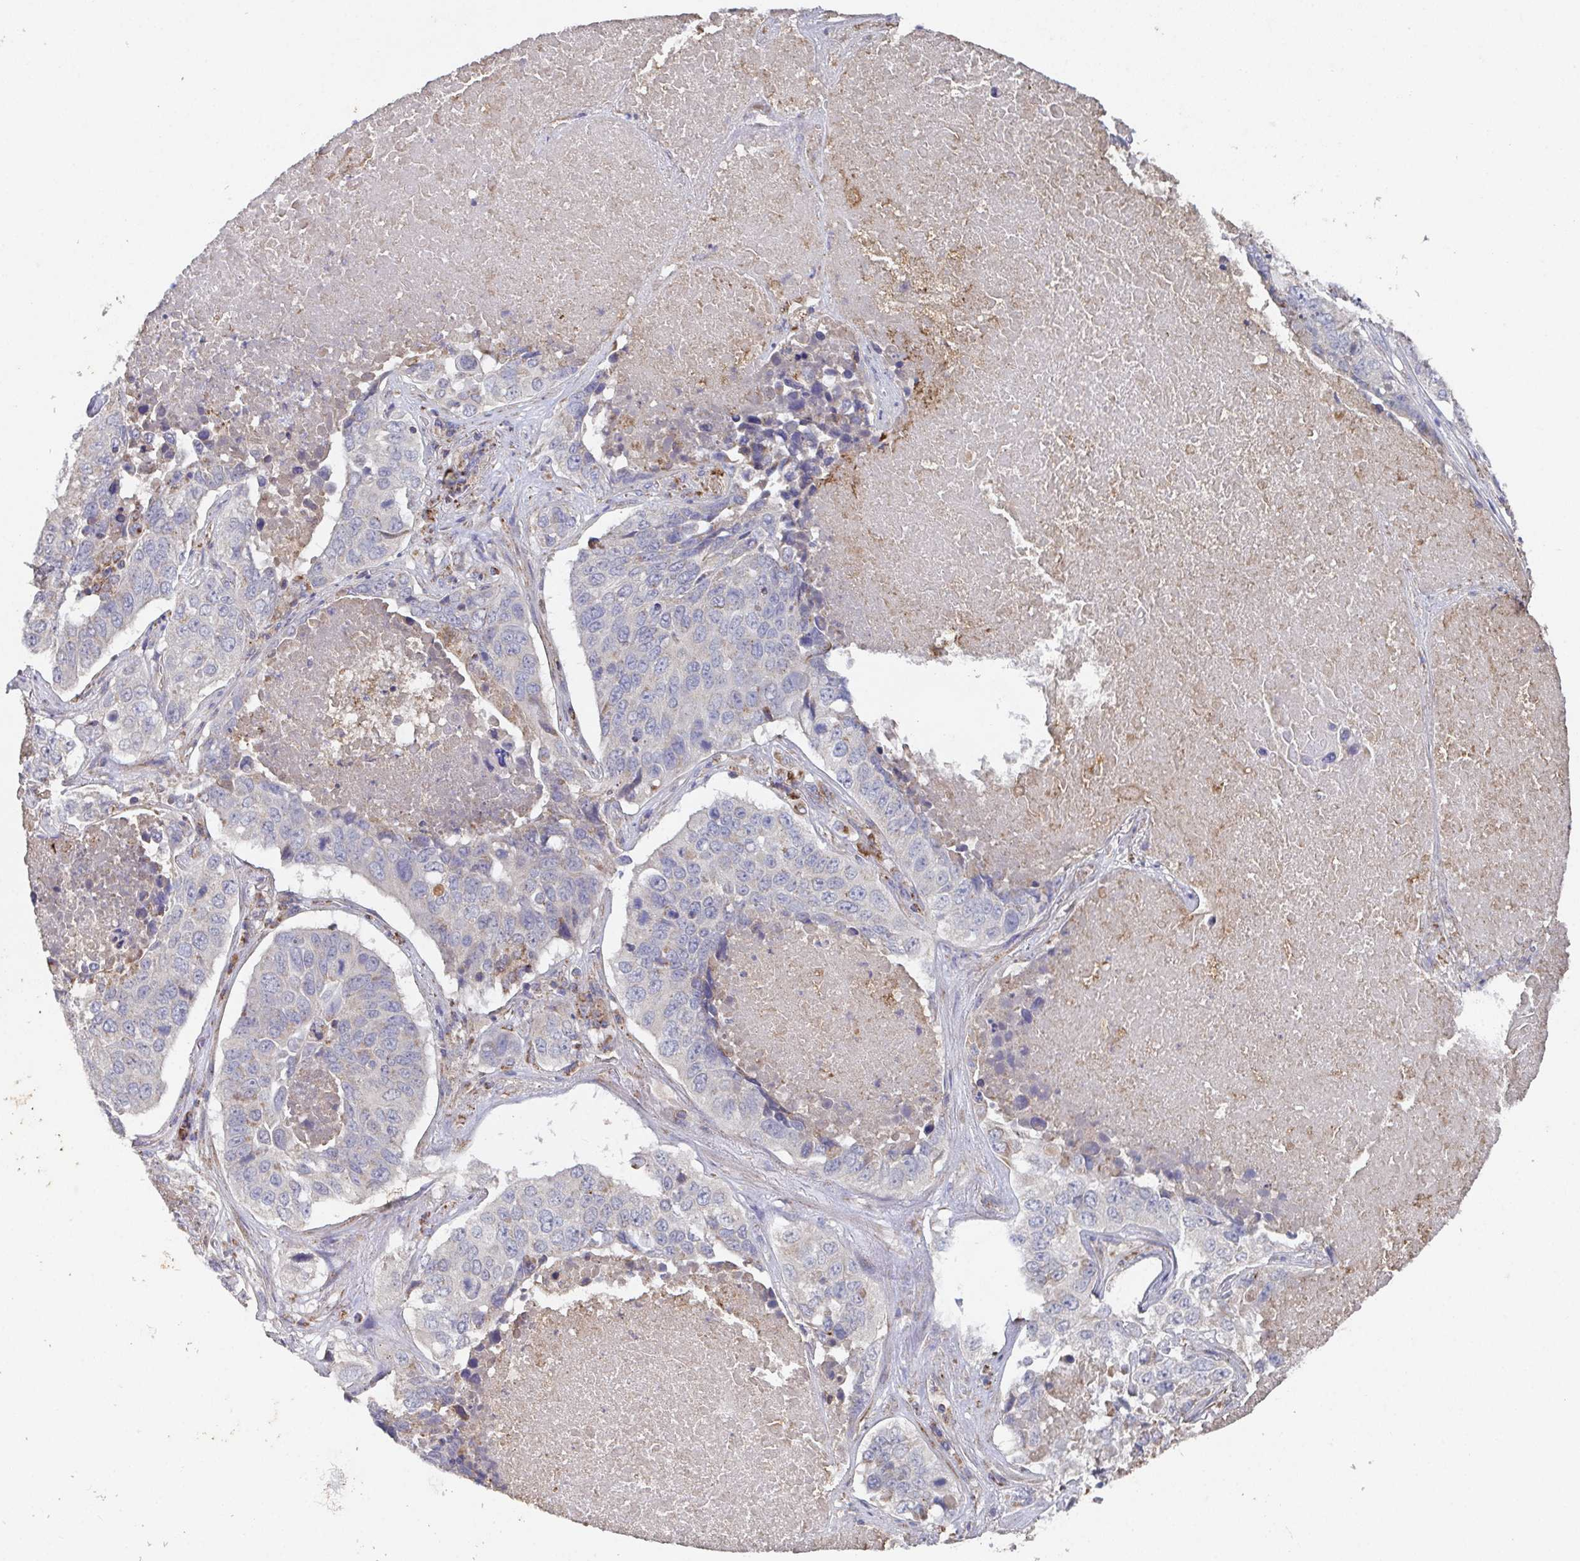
{"staining": {"intensity": "negative", "quantity": "none", "location": "none"}, "tissue": "lung cancer", "cell_type": "Tumor cells", "image_type": "cancer", "snomed": [{"axis": "morphology", "description": "Normal tissue, NOS"}, {"axis": "morphology", "description": "Squamous cell carcinoma, NOS"}, {"axis": "topography", "description": "Bronchus"}, {"axis": "topography", "description": "Lung"}], "caption": "This image is of lung cancer (squamous cell carcinoma) stained with IHC to label a protein in brown with the nuclei are counter-stained blue. There is no positivity in tumor cells.", "gene": "MT-ND3", "patient": {"sex": "male", "age": 64}}